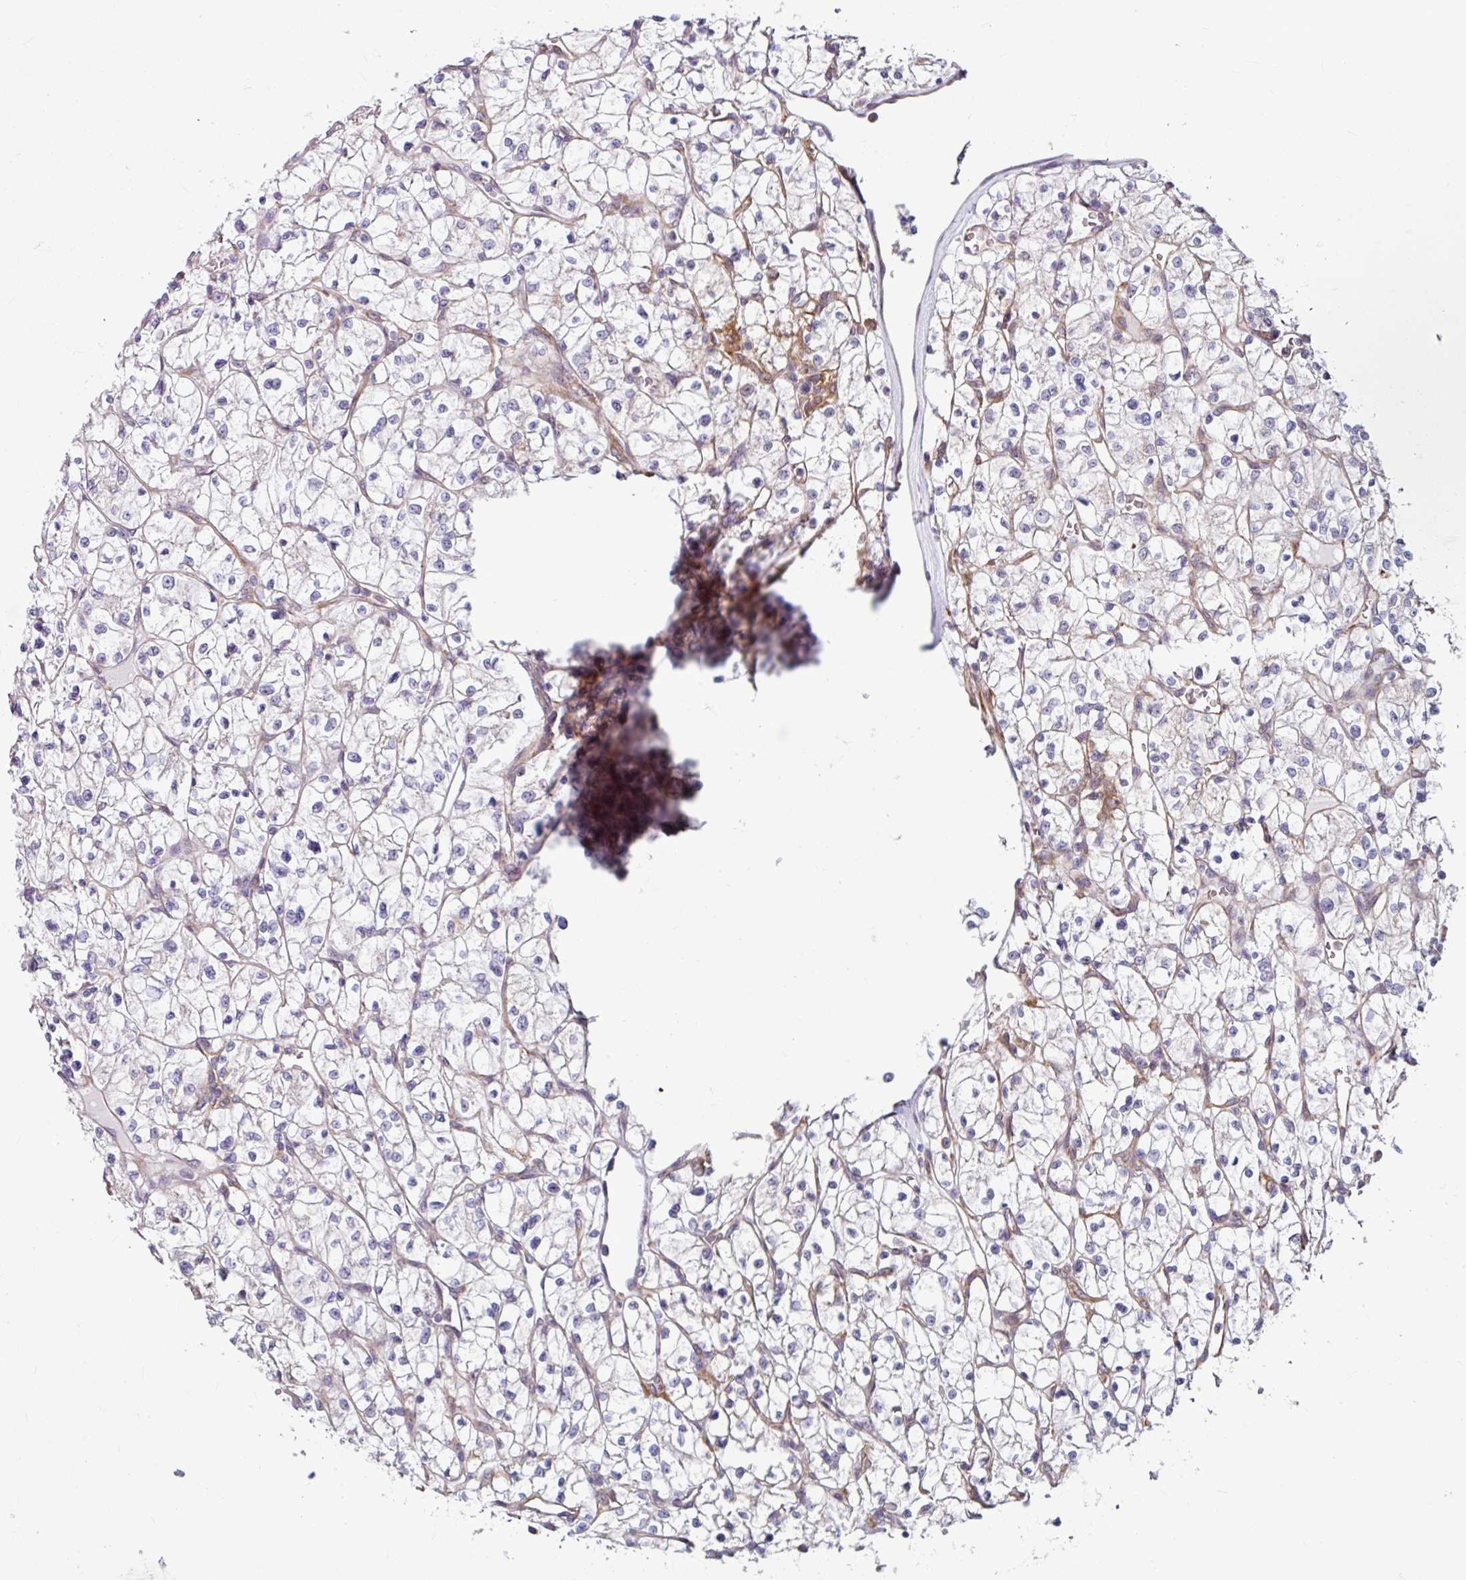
{"staining": {"intensity": "negative", "quantity": "none", "location": "none"}, "tissue": "renal cancer", "cell_type": "Tumor cells", "image_type": "cancer", "snomed": [{"axis": "morphology", "description": "Adenocarcinoma, NOS"}, {"axis": "topography", "description": "Kidney"}], "caption": "An immunohistochemistry (IHC) photomicrograph of renal cancer is shown. There is no staining in tumor cells of renal cancer.", "gene": "DAAM2", "patient": {"sex": "female", "age": 64}}